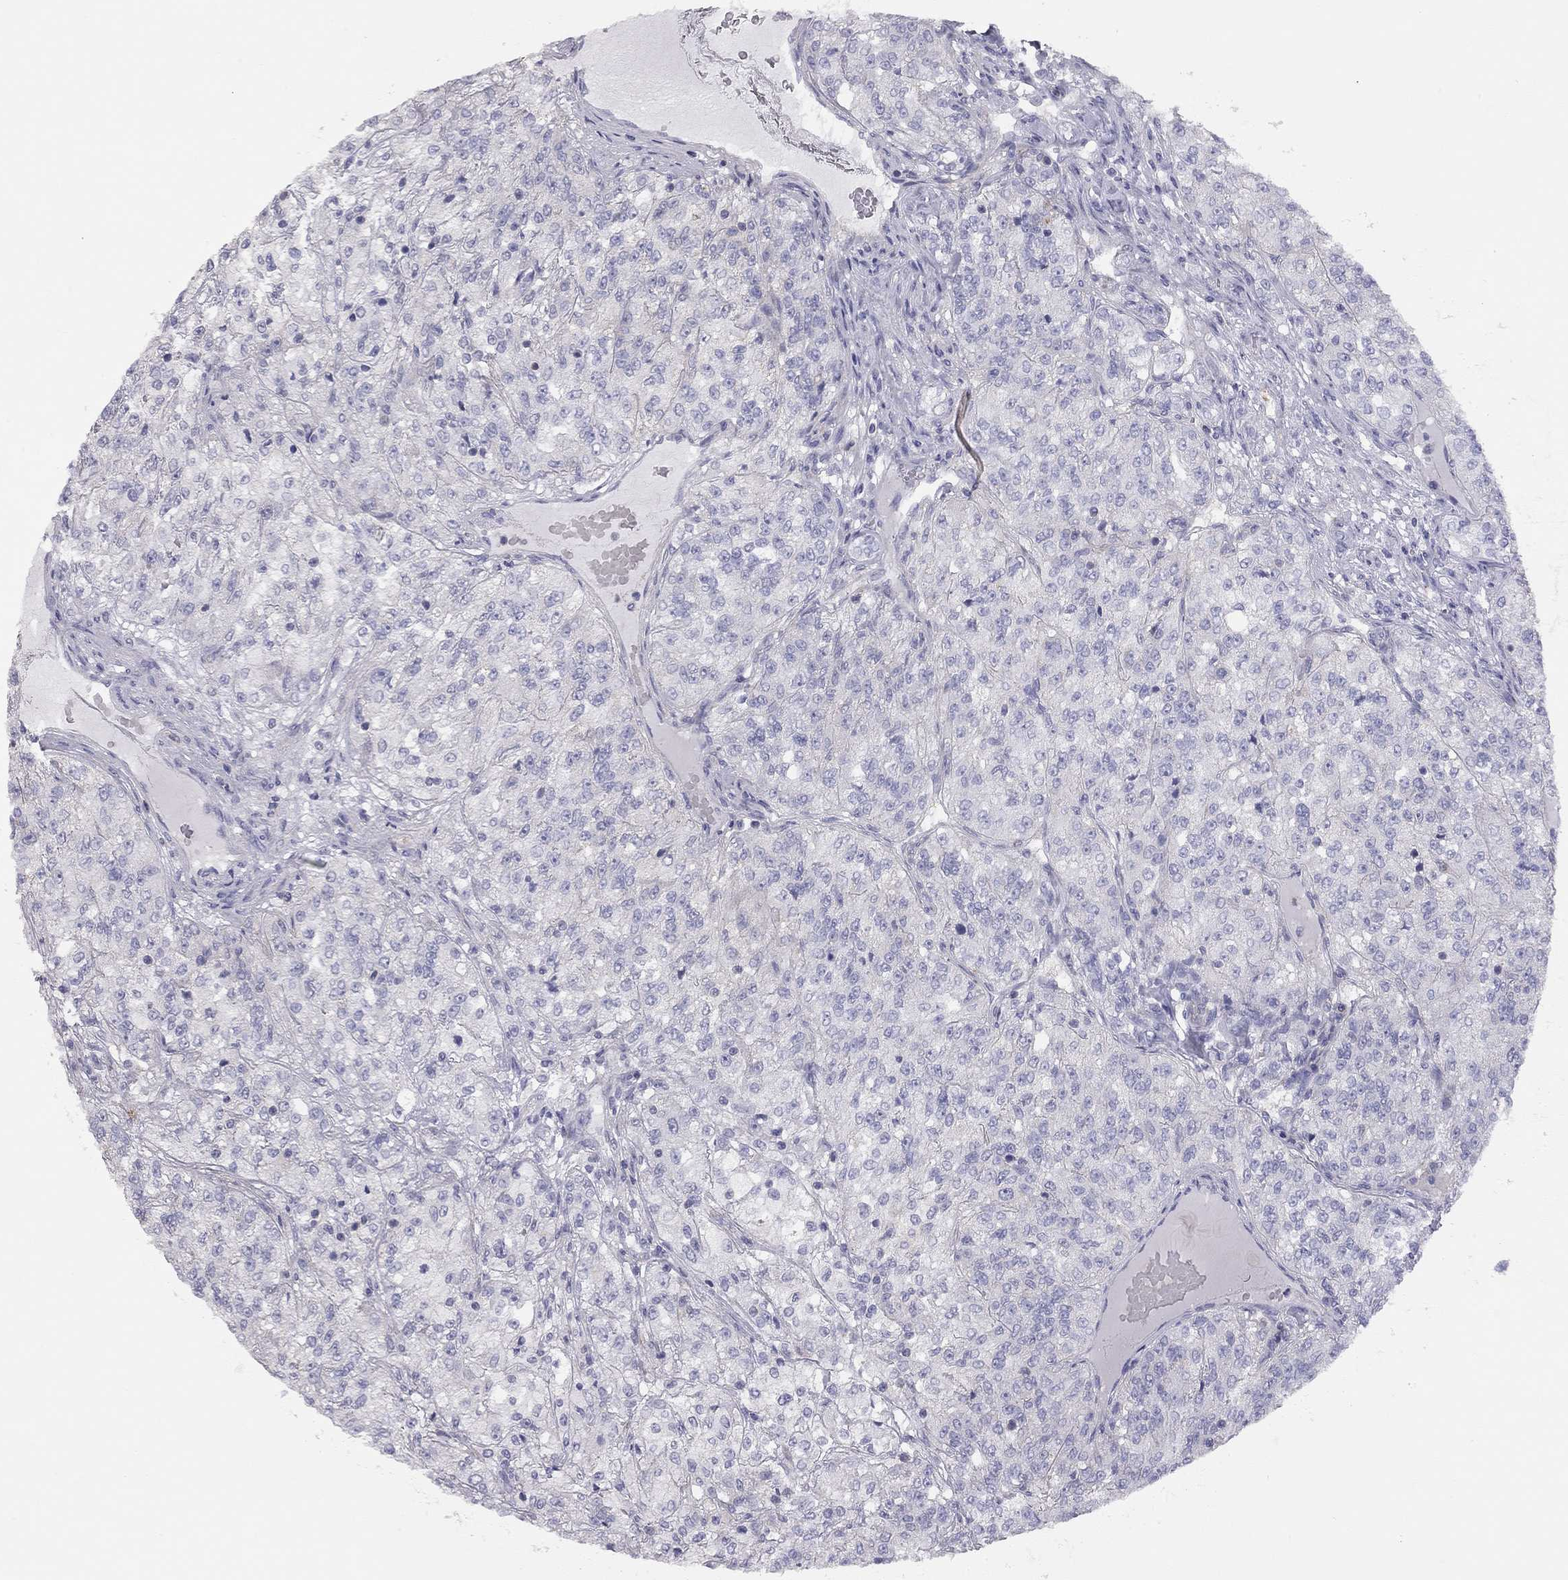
{"staining": {"intensity": "negative", "quantity": "none", "location": "none"}, "tissue": "renal cancer", "cell_type": "Tumor cells", "image_type": "cancer", "snomed": [{"axis": "morphology", "description": "Adenocarcinoma, NOS"}, {"axis": "topography", "description": "Kidney"}], "caption": "High power microscopy image of an immunohistochemistry (IHC) image of adenocarcinoma (renal), revealing no significant staining in tumor cells. The staining is performed using DAB brown chromogen with nuclei counter-stained in using hematoxylin.", "gene": "ADCYAP1", "patient": {"sex": "female", "age": 63}}